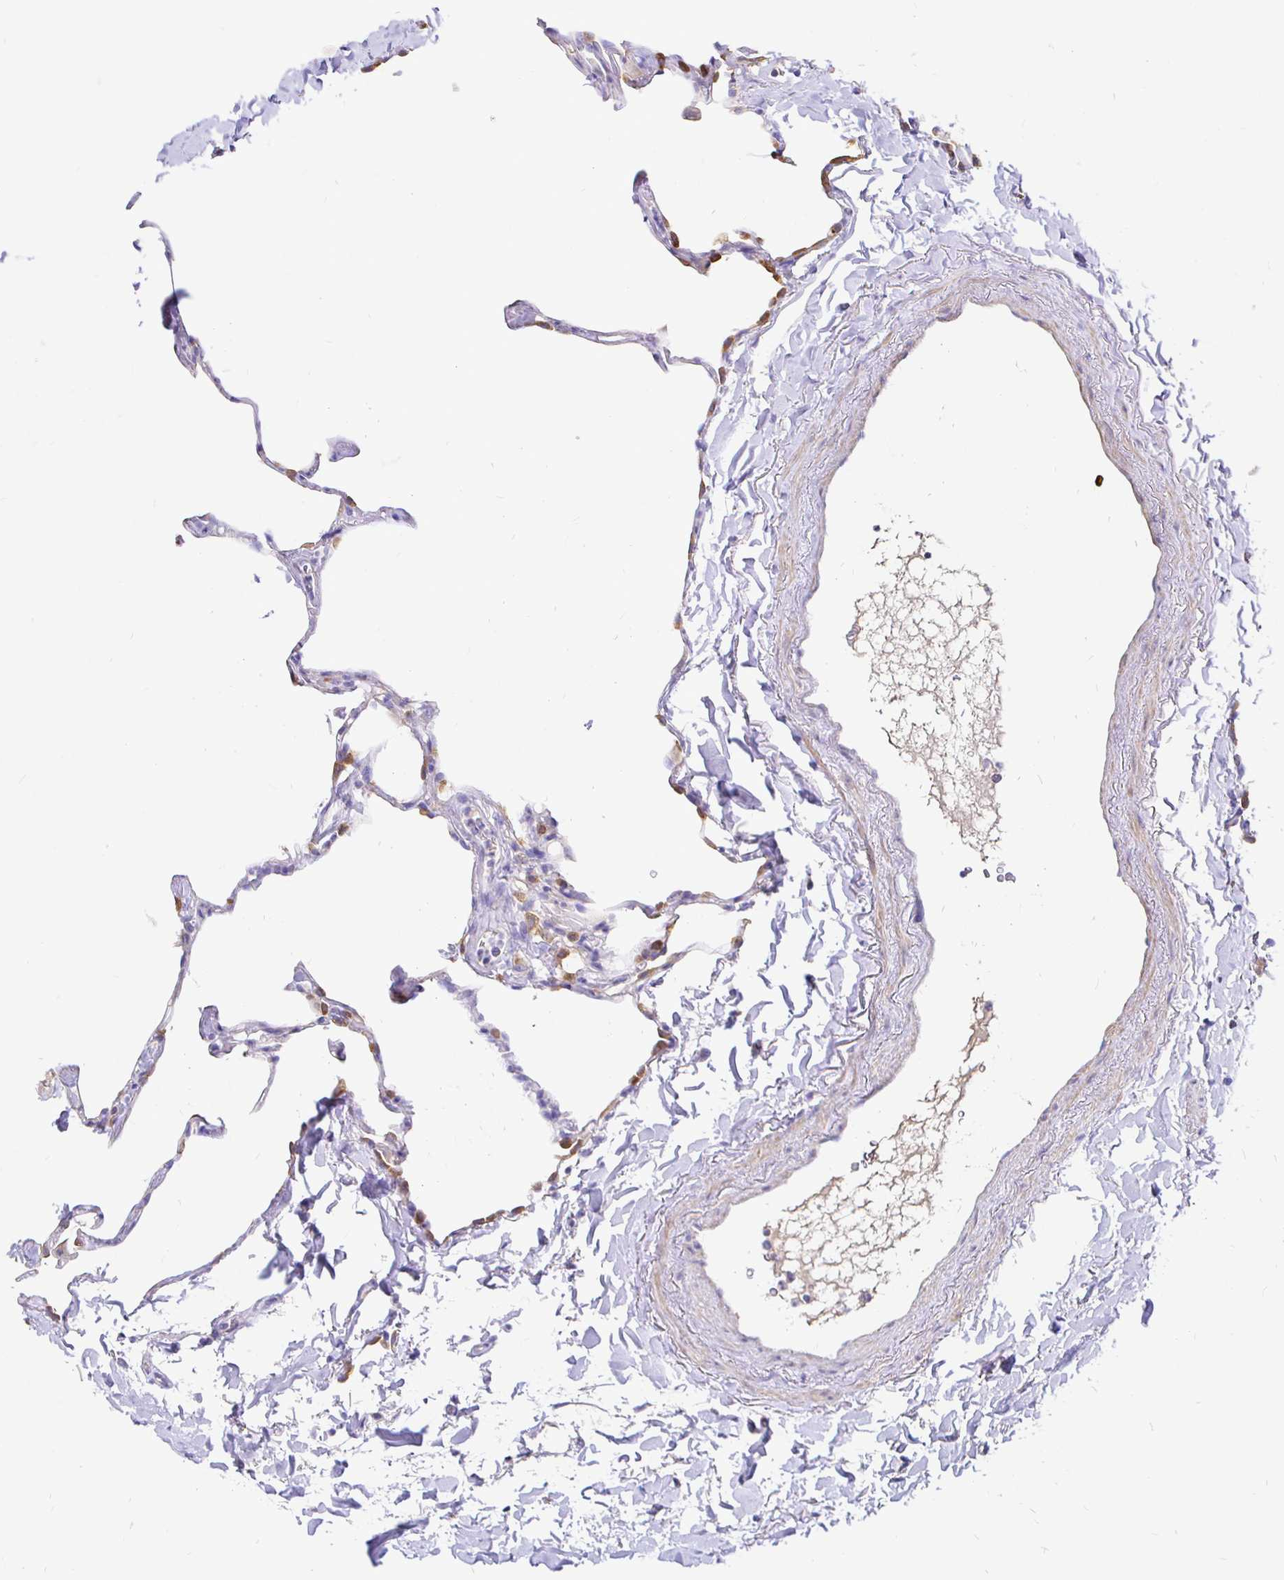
{"staining": {"intensity": "weak", "quantity": "<25%", "location": "cytoplasmic/membranous"}, "tissue": "lung", "cell_type": "Alveolar cells", "image_type": "normal", "snomed": [{"axis": "morphology", "description": "Normal tissue, NOS"}, {"axis": "topography", "description": "Lung"}], "caption": "A high-resolution photomicrograph shows immunohistochemistry staining of benign lung, which reveals no significant staining in alveolar cells.", "gene": "NECAB1", "patient": {"sex": "male", "age": 65}}